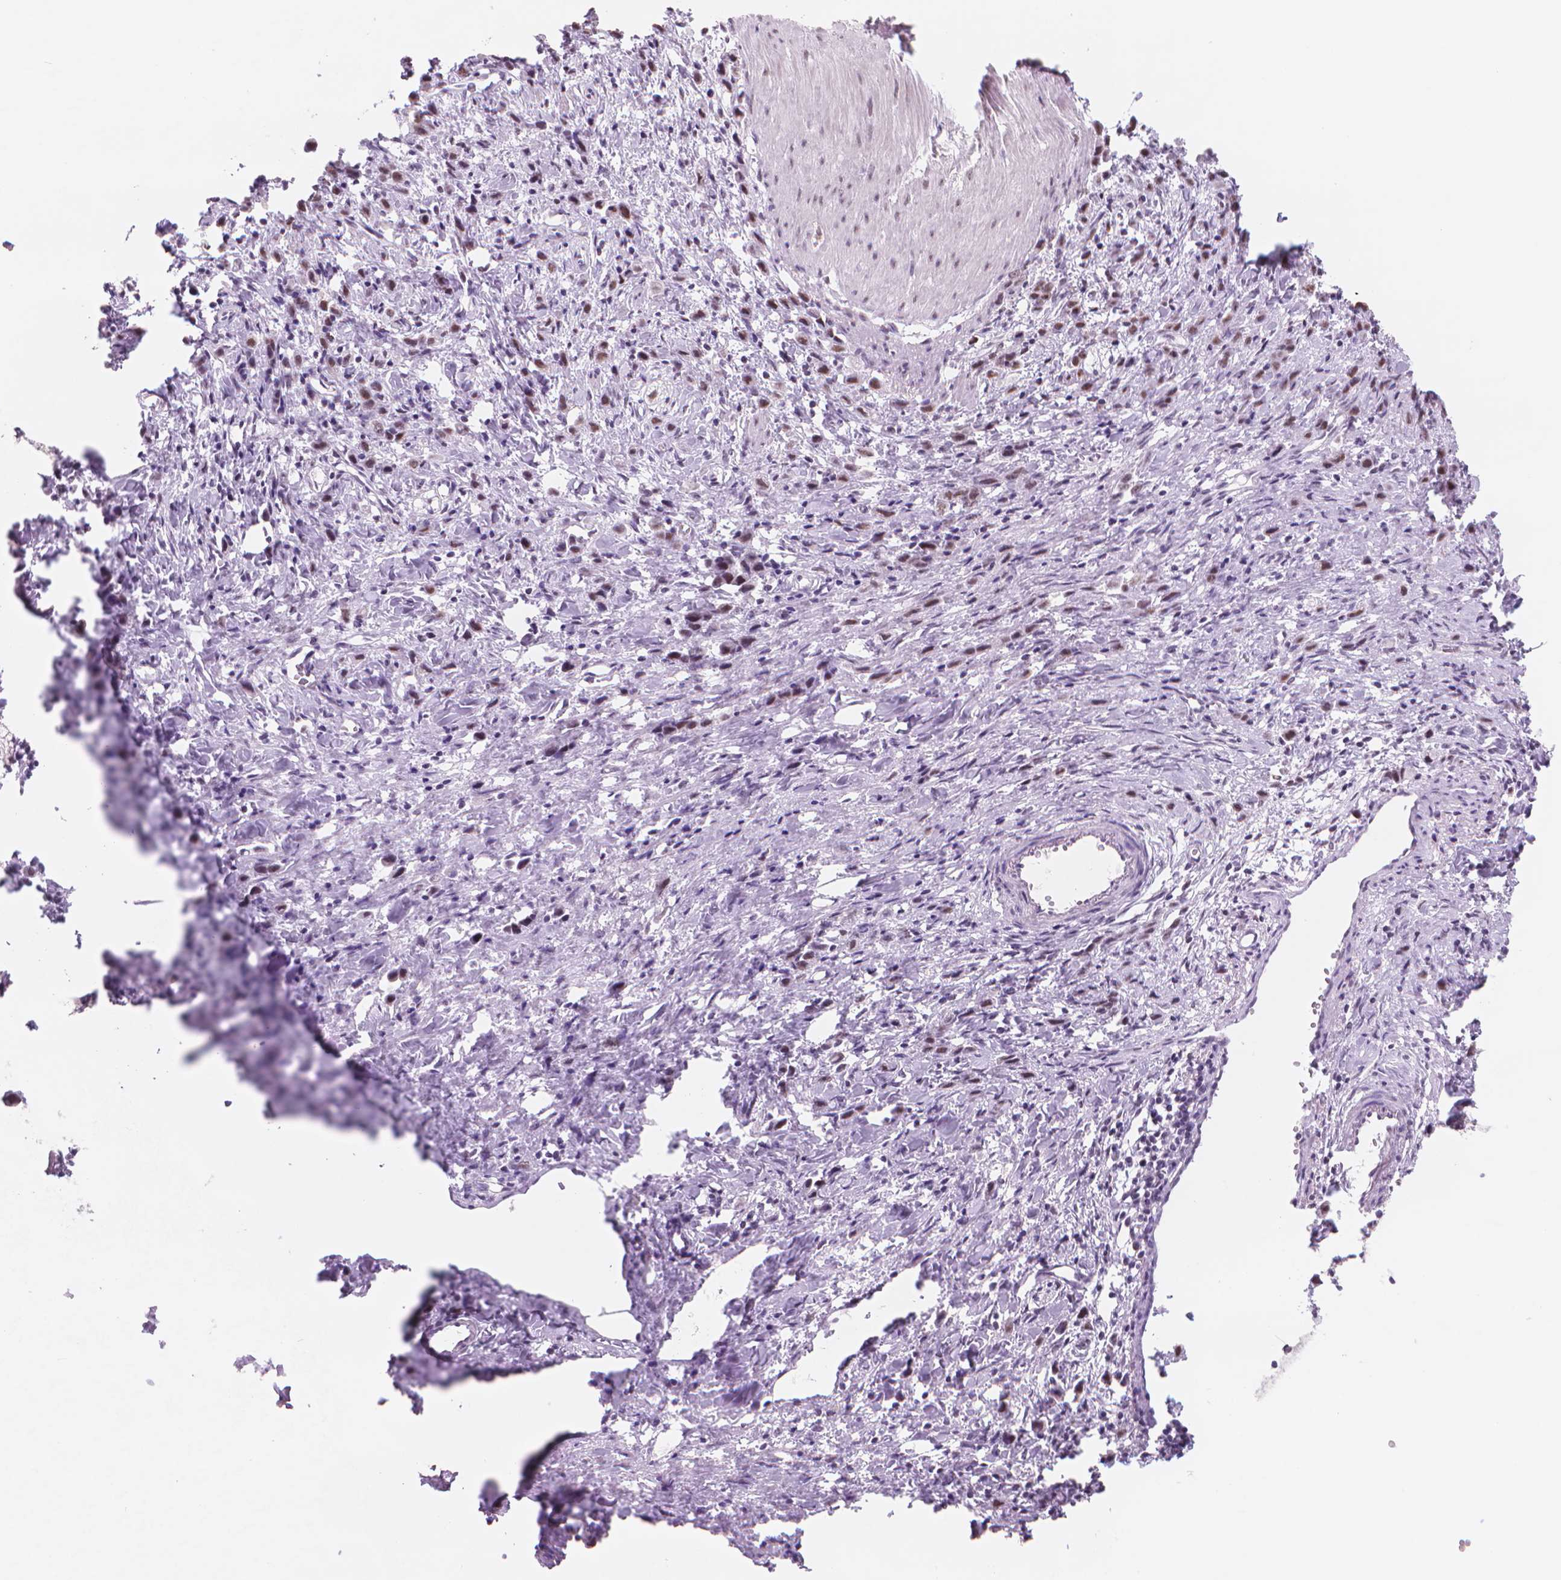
{"staining": {"intensity": "moderate", "quantity": ">75%", "location": "nuclear"}, "tissue": "stomach cancer", "cell_type": "Tumor cells", "image_type": "cancer", "snomed": [{"axis": "morphology", "description": "Adenocarcinoma, NOS"}, {"axis": "topography", "description": "Stomach"}], "caption": "Moderate nuclear expression for a protein is identified in approximately >75% of tumor cells of stomach adenocarcinoma using immunohistochemistry (IHC).", "gene": "POLR3D", "patient": {"sex": "male", "age": 47}}